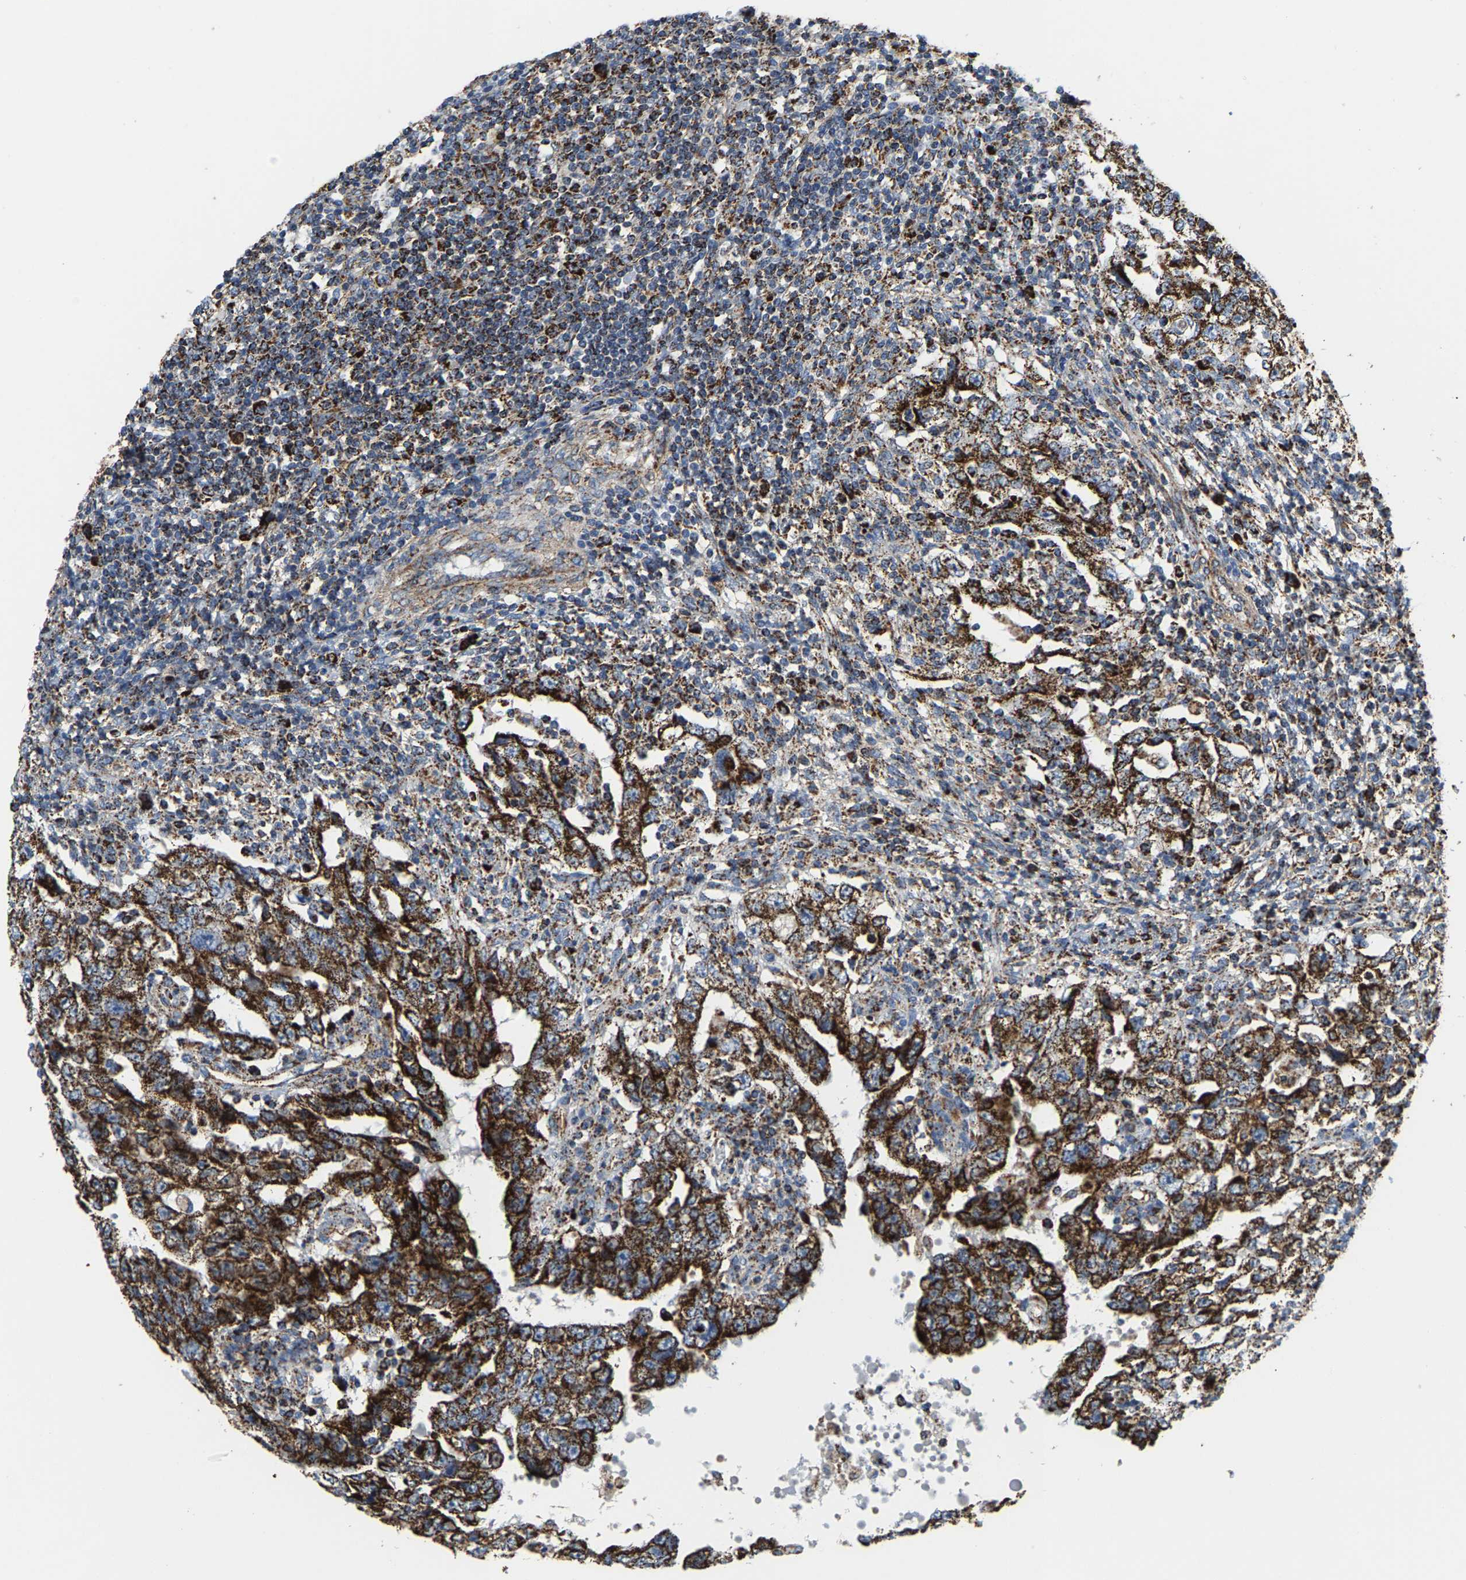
{"staining": {"intensity": "strong", "quantity": ">75%", "location": "cytoplasmic/membranous"}, "tissue": "testis cancer", "cell_type": "Tumor cells", "image_type": "cancer", "snomed": [{"axis": "morphology", "description": "Carcinoma, Embryonal, NOS"}, {"axis": "topography", "description": "Testis"}], "caption": "This is a micrograph of immunohistochemistry (IHC) staining of testis embryonal carcinoma, which shows strong positivity in the cytoplasmic/membranous of tumor cells.", "gene": "SHMT2", "patient": {"sex": "male", "age": 26}}